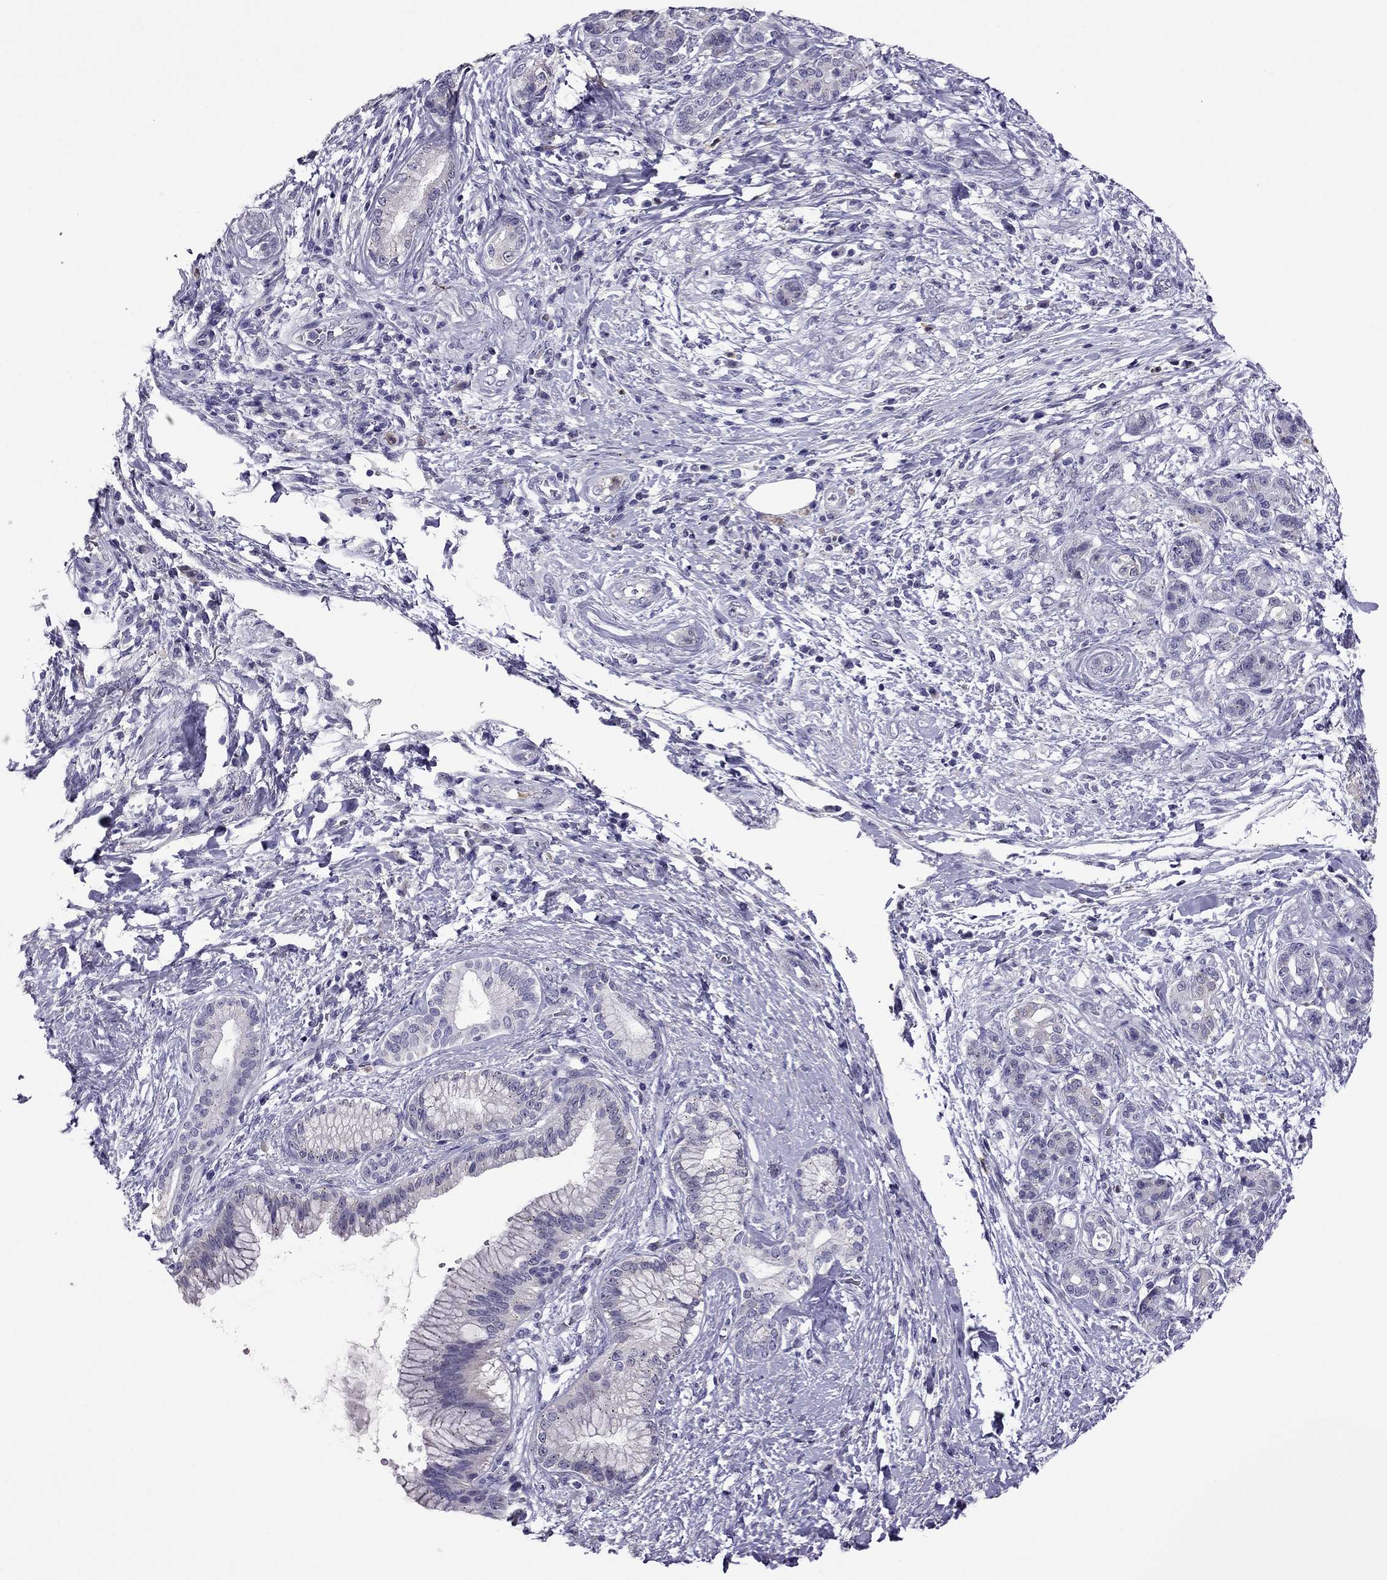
{"staining": {"intensity": "negative", "quantity": "none", "location": "none"}, "tissue": "pancreatic cancer", "cell_type": "Tumor cells", "image_type": "cancer", "snomed": [{"axis": "morphology", "description": "Adenocarcinoma, NOS"}, {"axis": "topography", "description": "Pancreas"}], "caption": "Tumor cells show no significant protein staining in pancreatic cancer.", "gene": "MYBPH", "patient": {"sex": "female", "age": 73}}